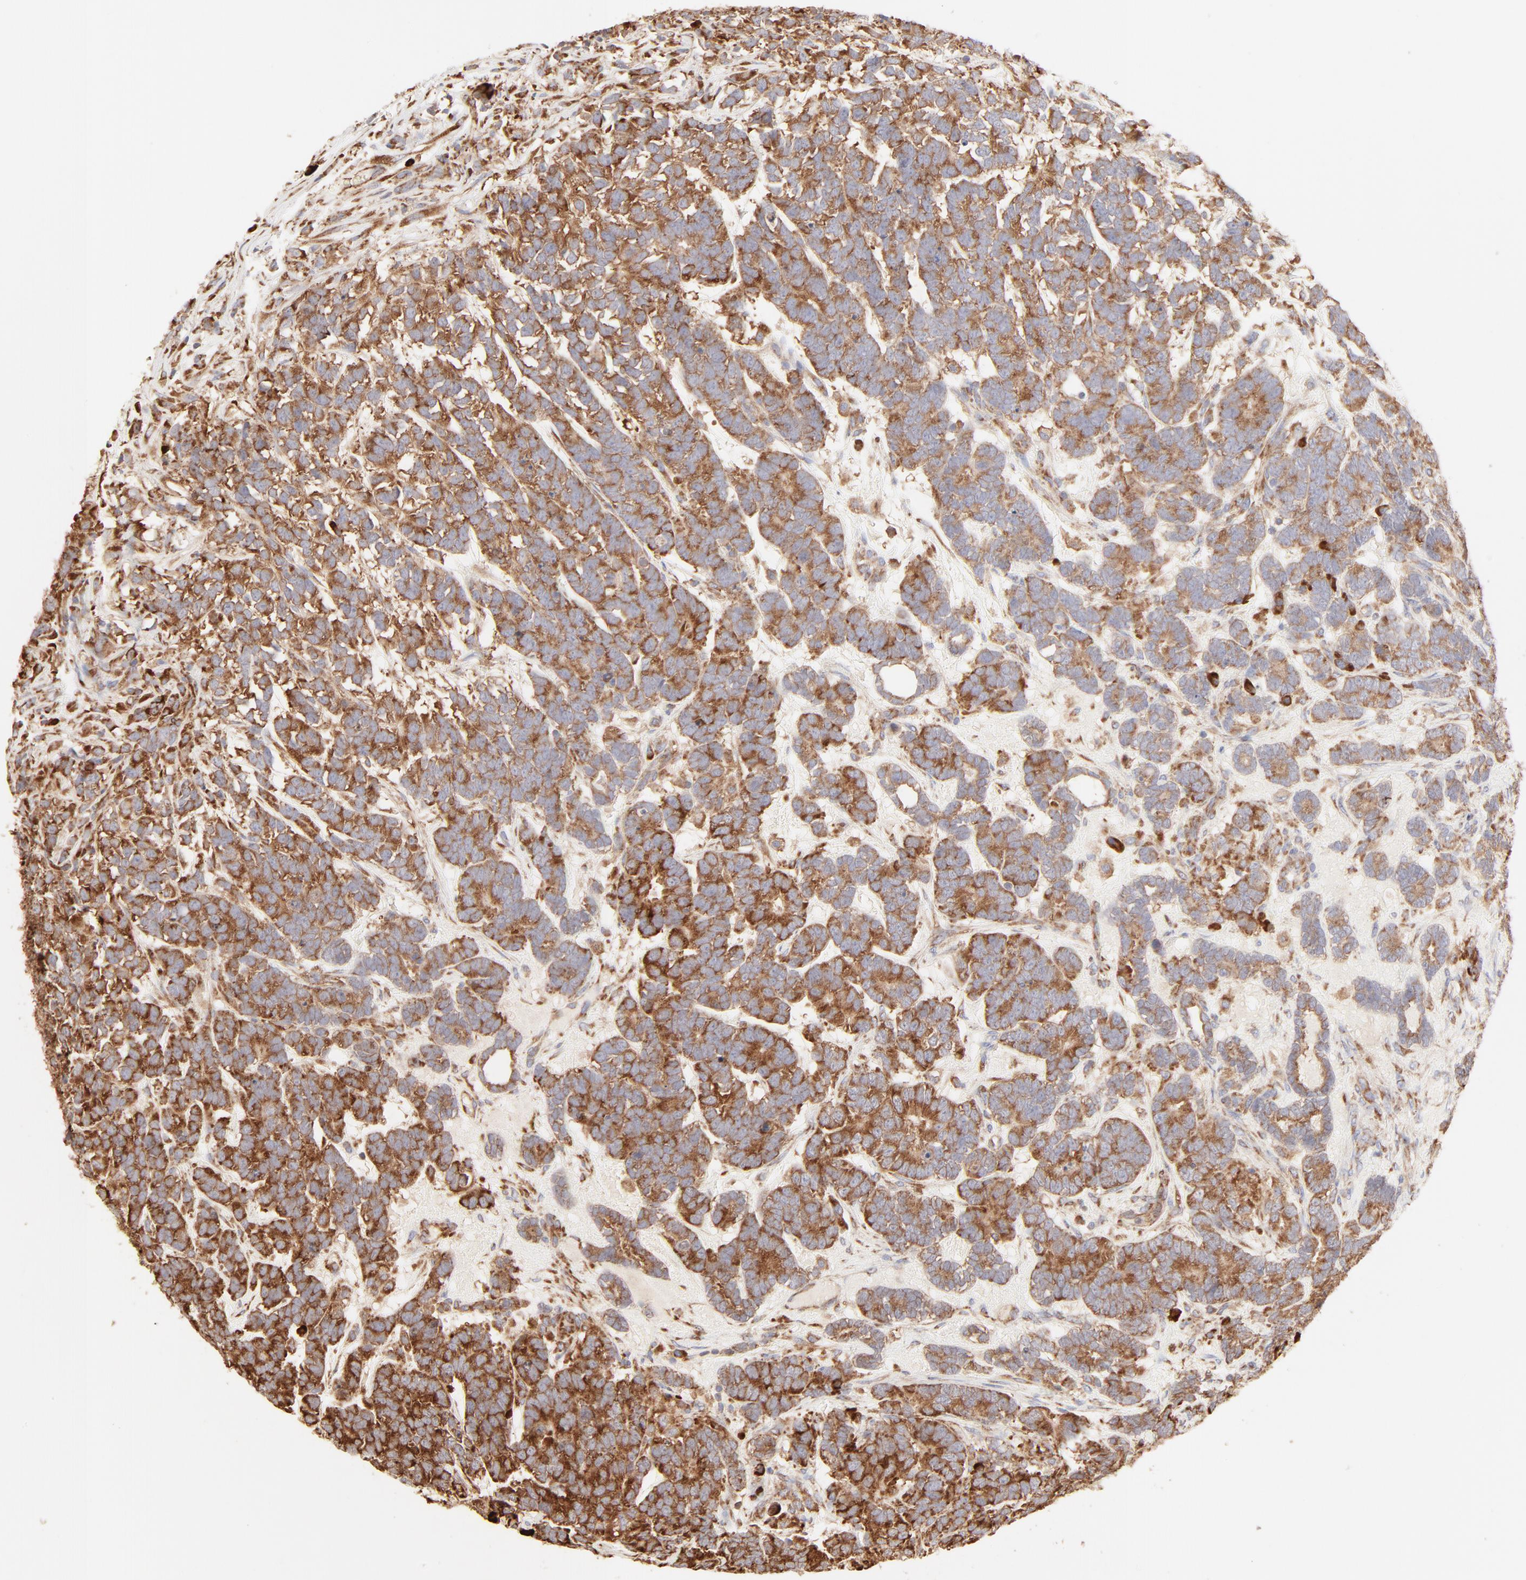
{"staining": {"intensity": "moderate", "quantity": ">75%", "location": "cytoplasmic/membranous"}, "tissue": "testis cancer", "cell_type": "Tumor cells", "image_type": "cancer", "snomed": [{"axis": "morphology", "description": "Carcinoma, Embryonal, NOS"}, {"axis": "topography", "description": "Testis"}], "caption": "Testis cancer stained with immunohistochemistry (IHC) displays moderate cytoplasmic/membranous positivity in about >75% of tumor cells.", "gene": "RPS20", "patient": {"sex": "male", "age": 26}}